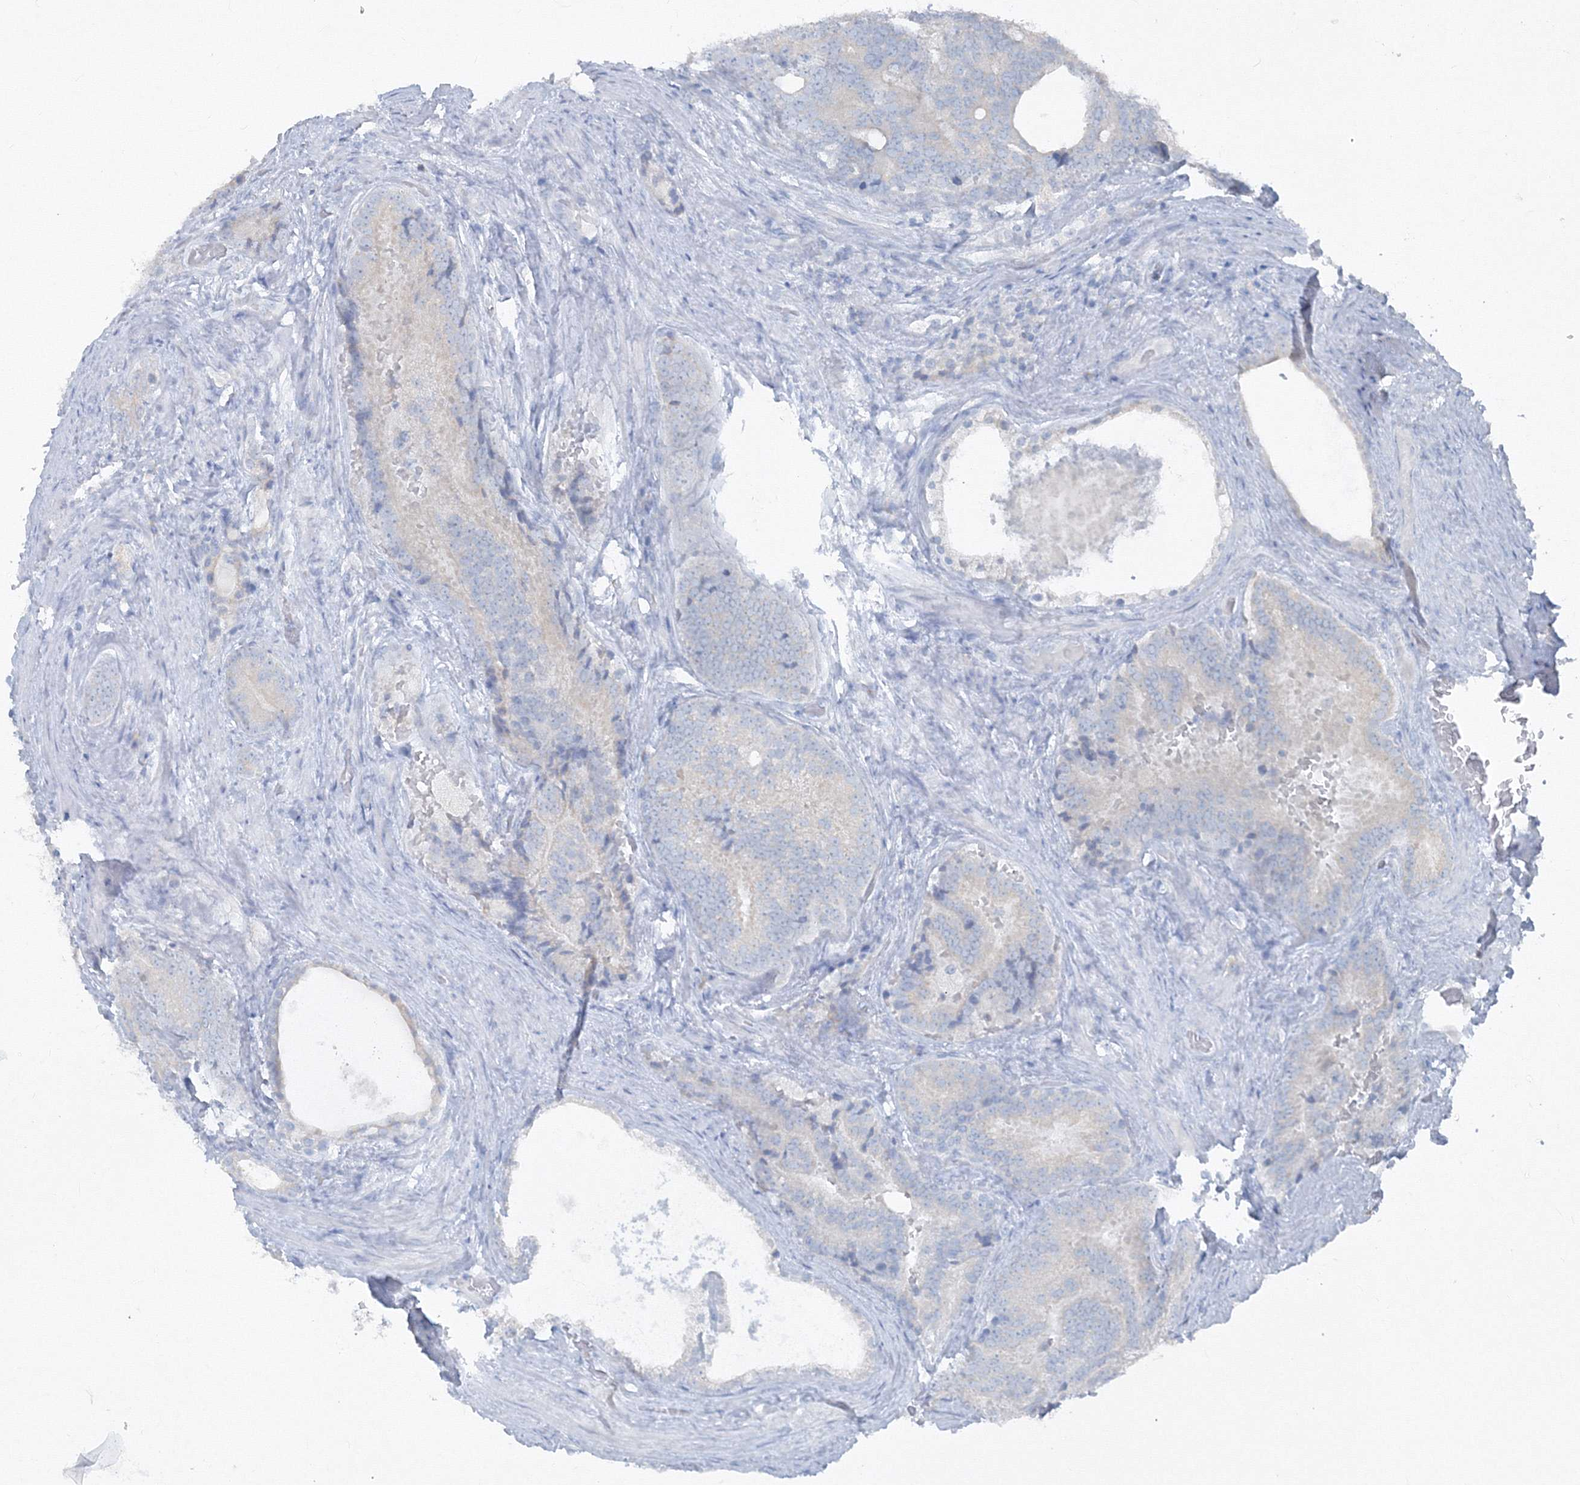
{"staining": {"intensity": "negative", "quantity": "none", "location": "none"}, "tissue": "prostate cancer", "cell_type": "Tumor cells", "image_type": "cancer", "snomed": [{"axis": "morphology", "description": "Adenocarcinoma, Low grade"}, {"axis": "topography", "description": "Prostate"}], "caption": "Protein analysis of prostate cancer (adenocarcinoma (low-grade)) demonstrates no significant staining in tumor cells. Brightfield microscopy of immunohistochemistry stained with DAB (3,3'-diaminobenzidine) (brown) and hematoxylin (blue), captured at high magnification.", "gene": "IFNAR1", "patient": {"sex": "male", "age": 71}}